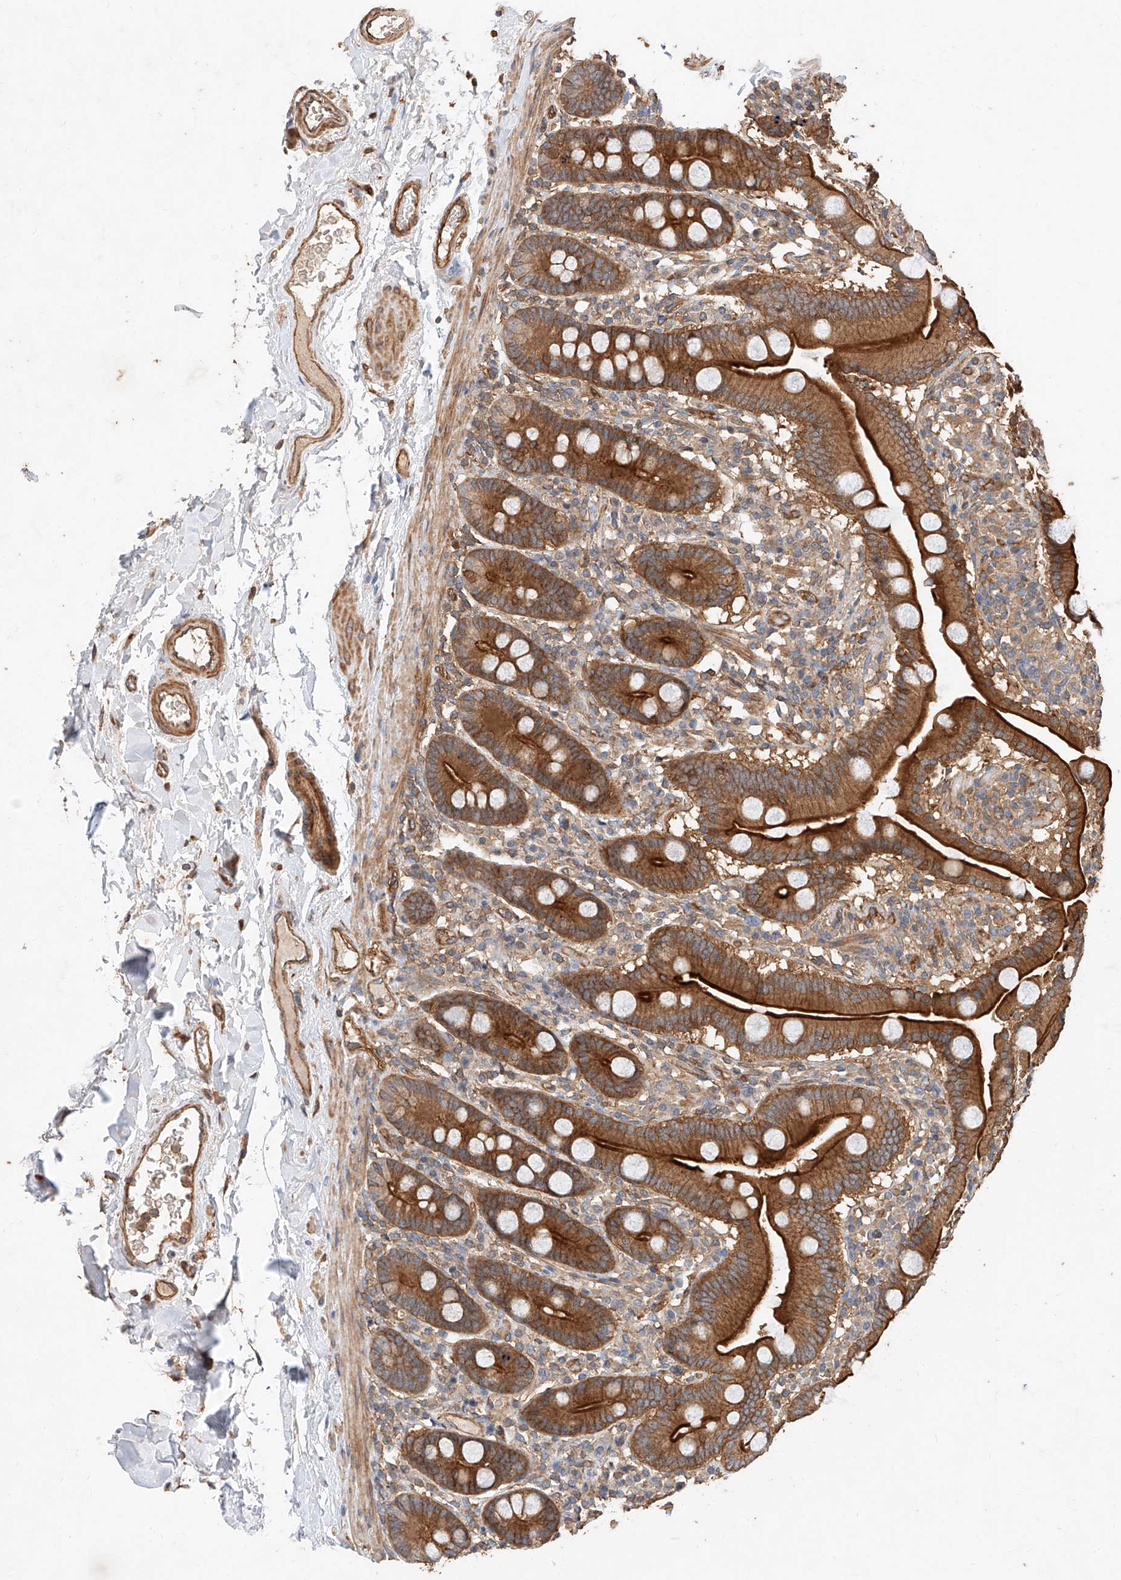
{"staining": {"intensity": "strong", "quantity": ">75%", "location": "cytoplasmic/membranous"}, "tissue": "duodenum", "cell_type": "Glandular cells", "image_type": "normal", "snomed": [{"axis": "morphology", "description": "Normal tissue, NOS"}, {"axis": "topography", "description": "Duodenum"}], "caption": "Immunohistochemical staining of benign duodenum displays strong cytoplasmic/membranous protein expression in approximately >75% of glandular cells.", "gene": "GHDC", "patient": {"sex": "male", "age": 55}}